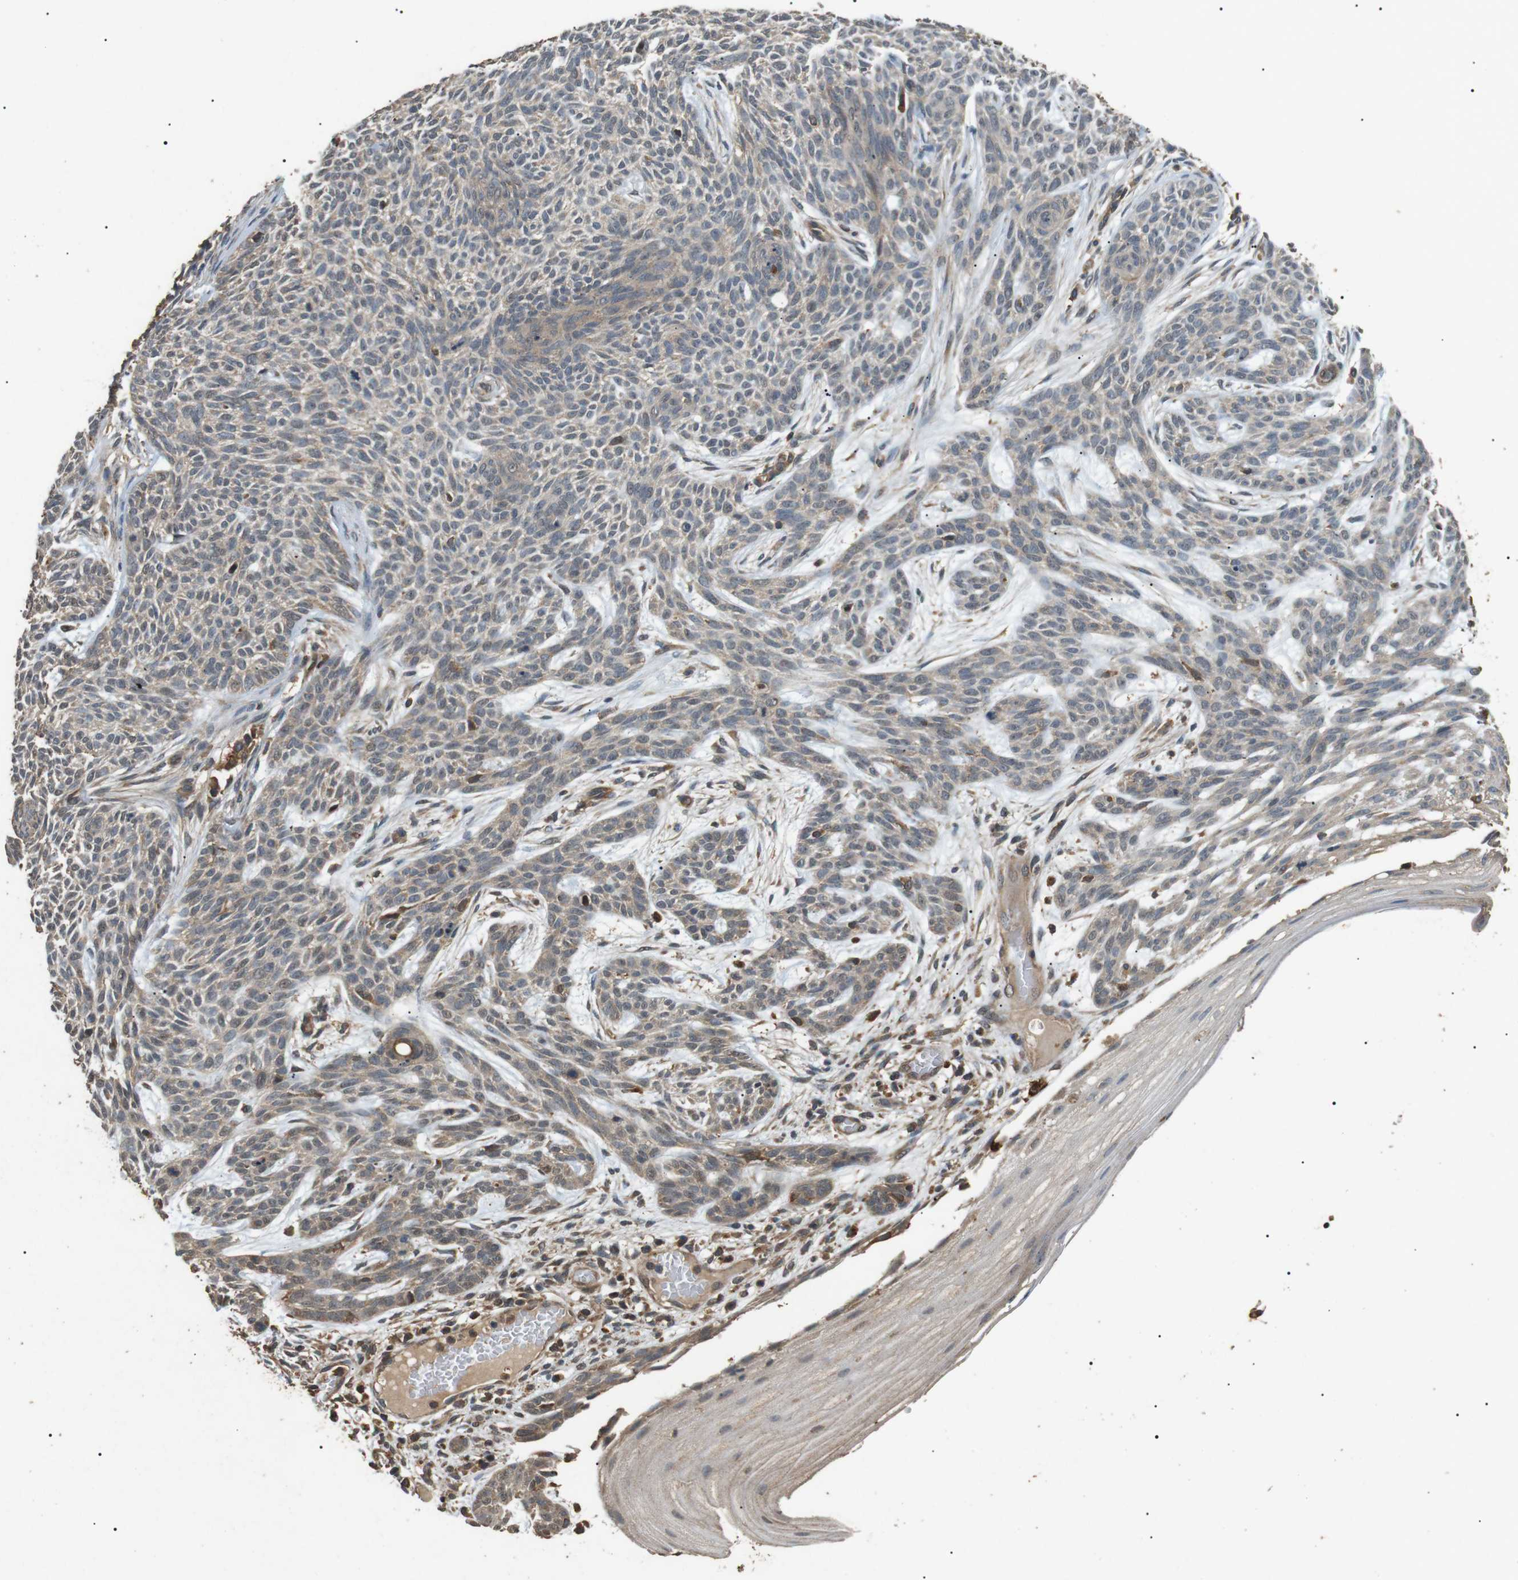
{"staining": {"intensity": "weak", "quantity": ">75%", "location": "cytoplasmic/membranous"}, "tissue": "skin cancer", "cell_type": "Tumor cells", "image_type": "cancer", "snomed": [{"axis": "morphology", "description": "Basal cell carcinoma"}, {"axis": "topography", "description": "Skin"}], "caption": "DAB immunohistochemical staining of skin cancer reveals weak cytoplasmic/membranous protein expression in about >75% of tumor cells.", "gene": "TBC1D15", "patient": {"sex": "female", "age": 59}}